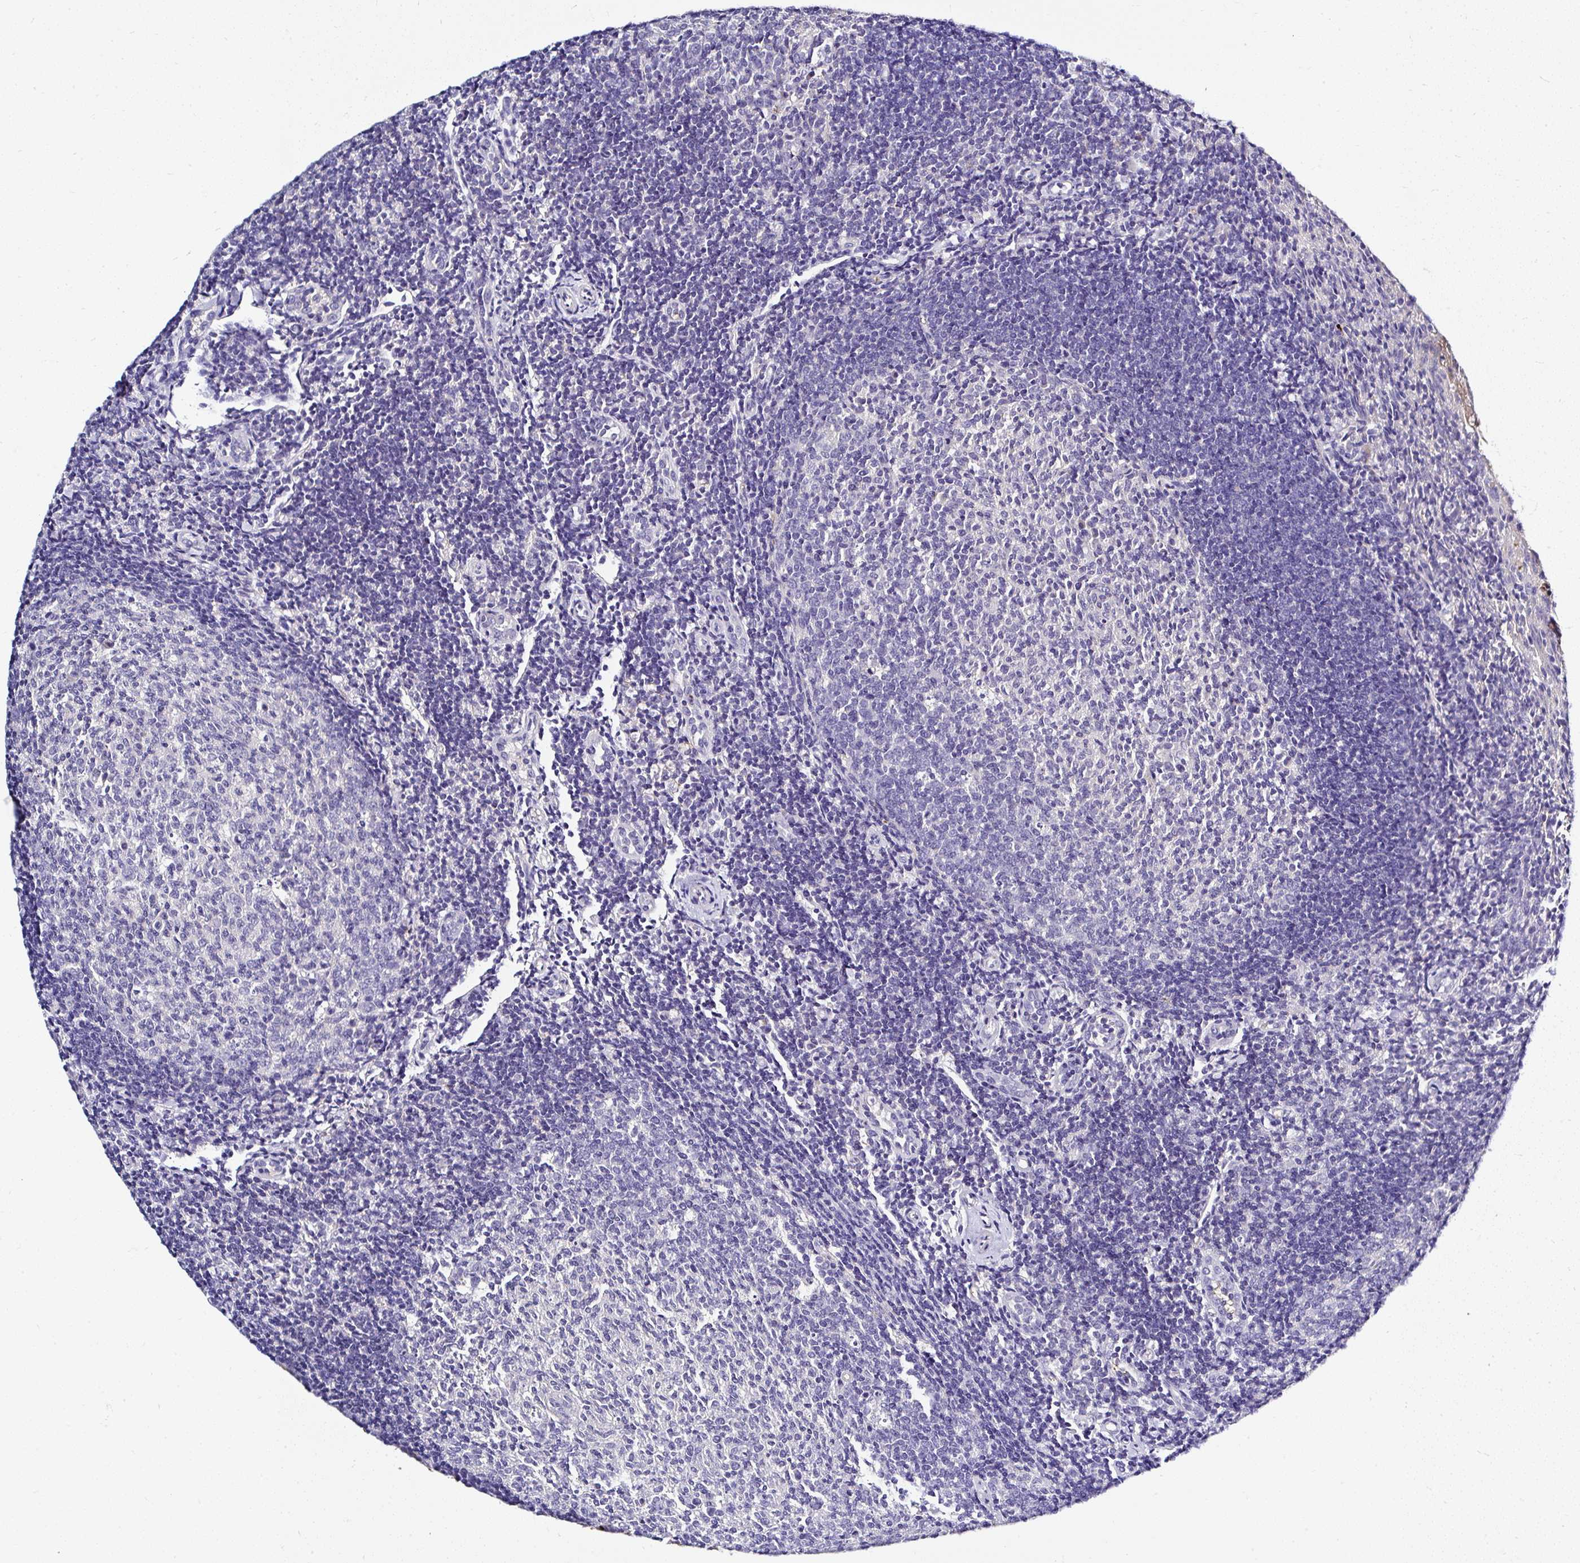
{"staining": {"intensity": "negative", "quantity": "none", "location": "none"}, "tissue": "tonsil", "cell_type": "Germinal center cells", "image_type": "normal", "snomed": [{"axis": "morphology", "description": "Normal tissue, NOS"}, {"axis": "topography", "description": "Tonsil"}], "caption": "High magnification brightfield microscopy of normal tonsil stained with DAB (3,3'-diaminobenzidine) (brown) and counterstained with hematoxylin (blue): germinal center cells show no significant staining. The staining was performed using DAB (3,3'-diaminobenzidine) to visualize the protein expression in brown, while the nuclei were stained in blue with hematoxylin (Magnification: 20x).", "gene": "DEPDC5", "patient": {"sex": "female", "age": 10}}